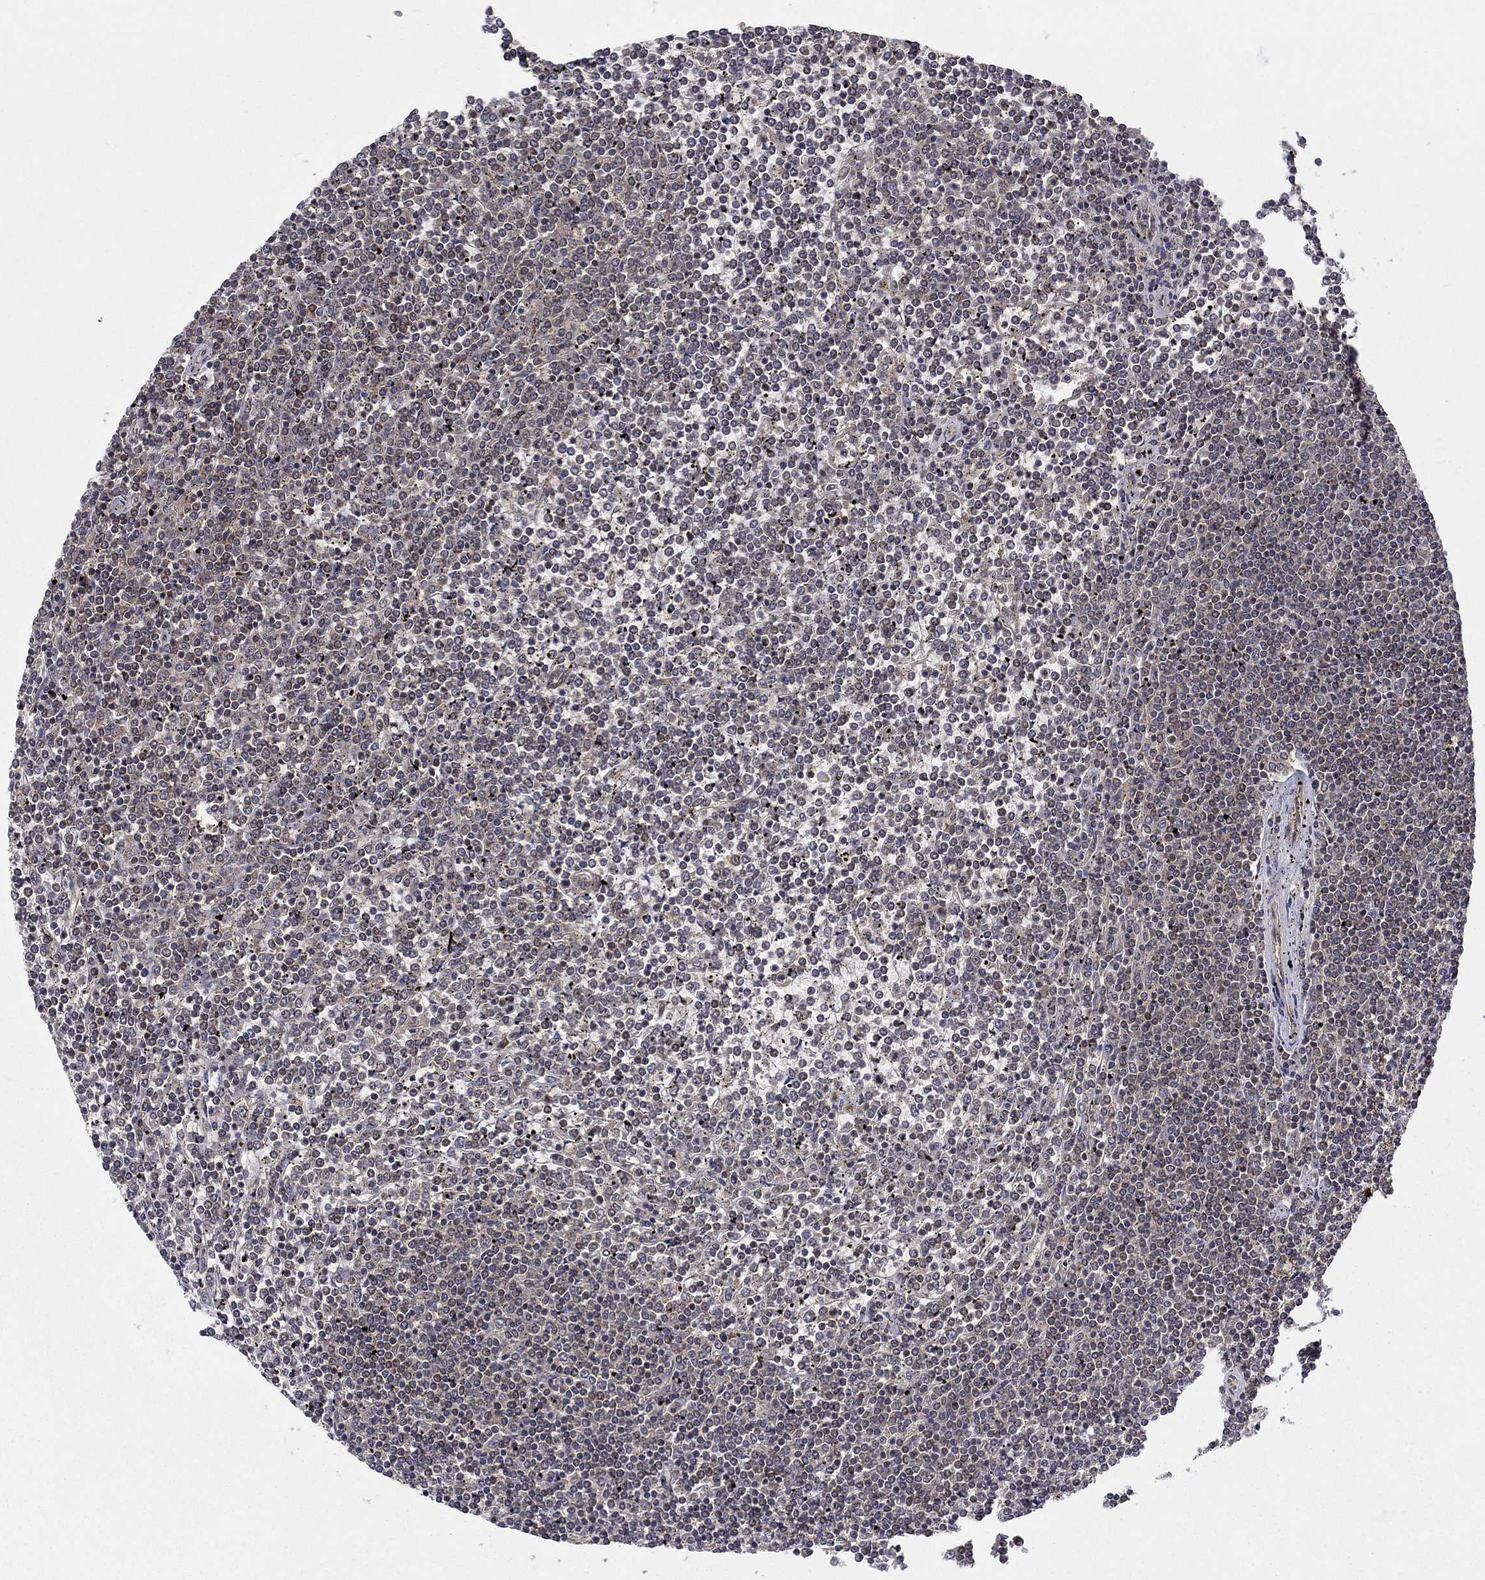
{"staining": {"intensity": "negative", "quantity": "none", "location": "none"}, "tissue": "lymphoma", "cell_type": "Tumor cells", "image_type": "cancer", "snomed": [{"axis": "morphology", "description": "Malignant lymphoma, non-Hodgkin's type, Low grade"}, {"axis": "topography", "description": "Spleen"}], "caption": "Tumor cells show no significant protein staining in lymphoma.", "gene": "BMERB1", "patient": {"sex": "female", "age": 19}}